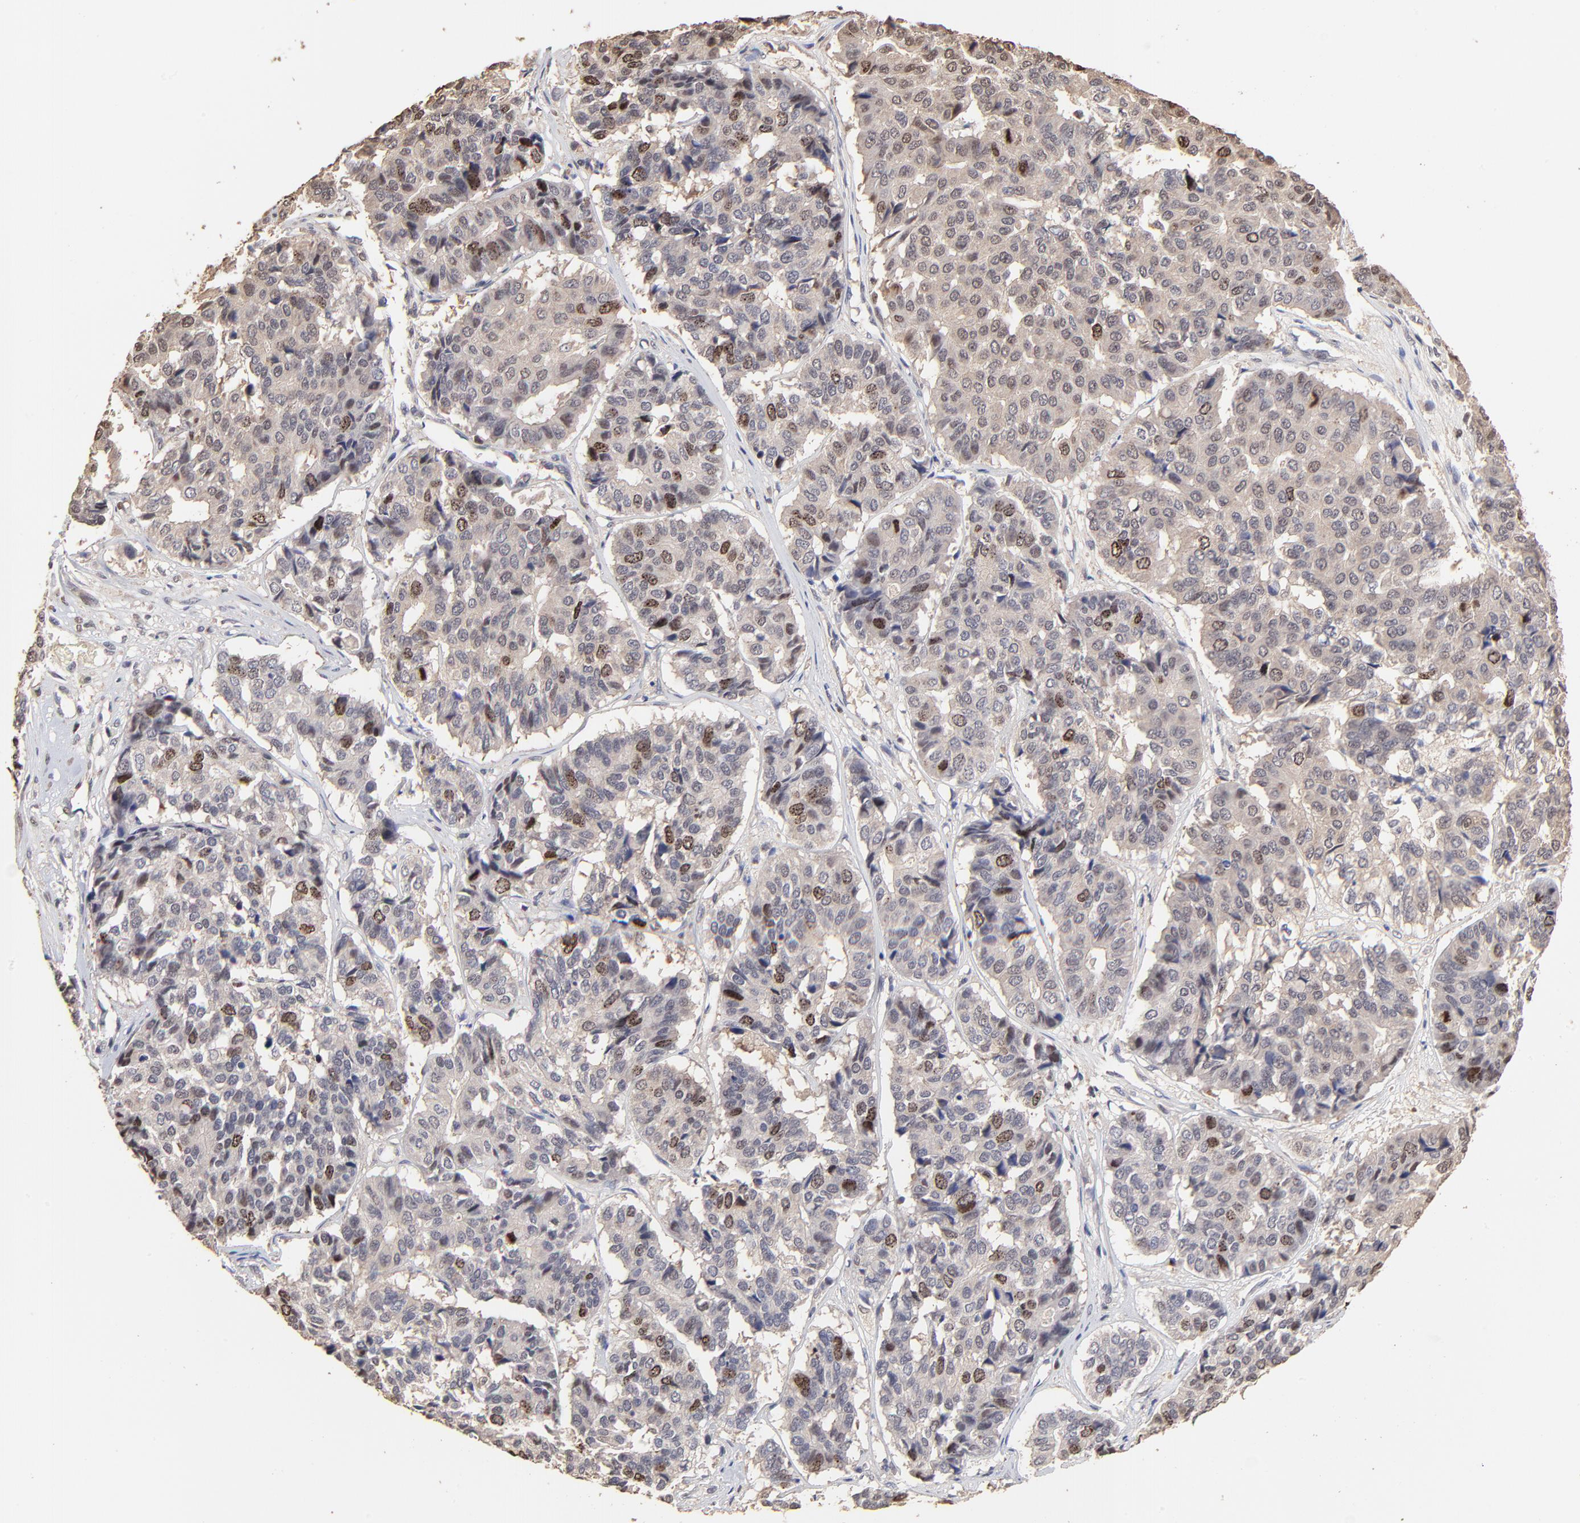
{"staining": {"intensity": "moderate", "quantity": "25%-75%", "location": "nuclear"}, "tissue": "pancreatic cancer", "cell_type": "Tumor cells", "image_type": "cancer", "snomed": [{"axis": "morphology", "description": "Adenocarcinoma, NOS"}, {"axis": "topography", "description": "Pancreas"}], "caption": "Tumor cells exhibit medium levels of moderate nuclear staining in approximately 25%-75% of cells in adenocarcinoma (pancreatic). (Stains: DAB (3,3'-diaminobenzidine) in brown, nuclei in blue, Microscopy: brightfield microscopy at high magnification).", "gene": "BIRC5", "patient": {"sex": "male", "age": 50}}